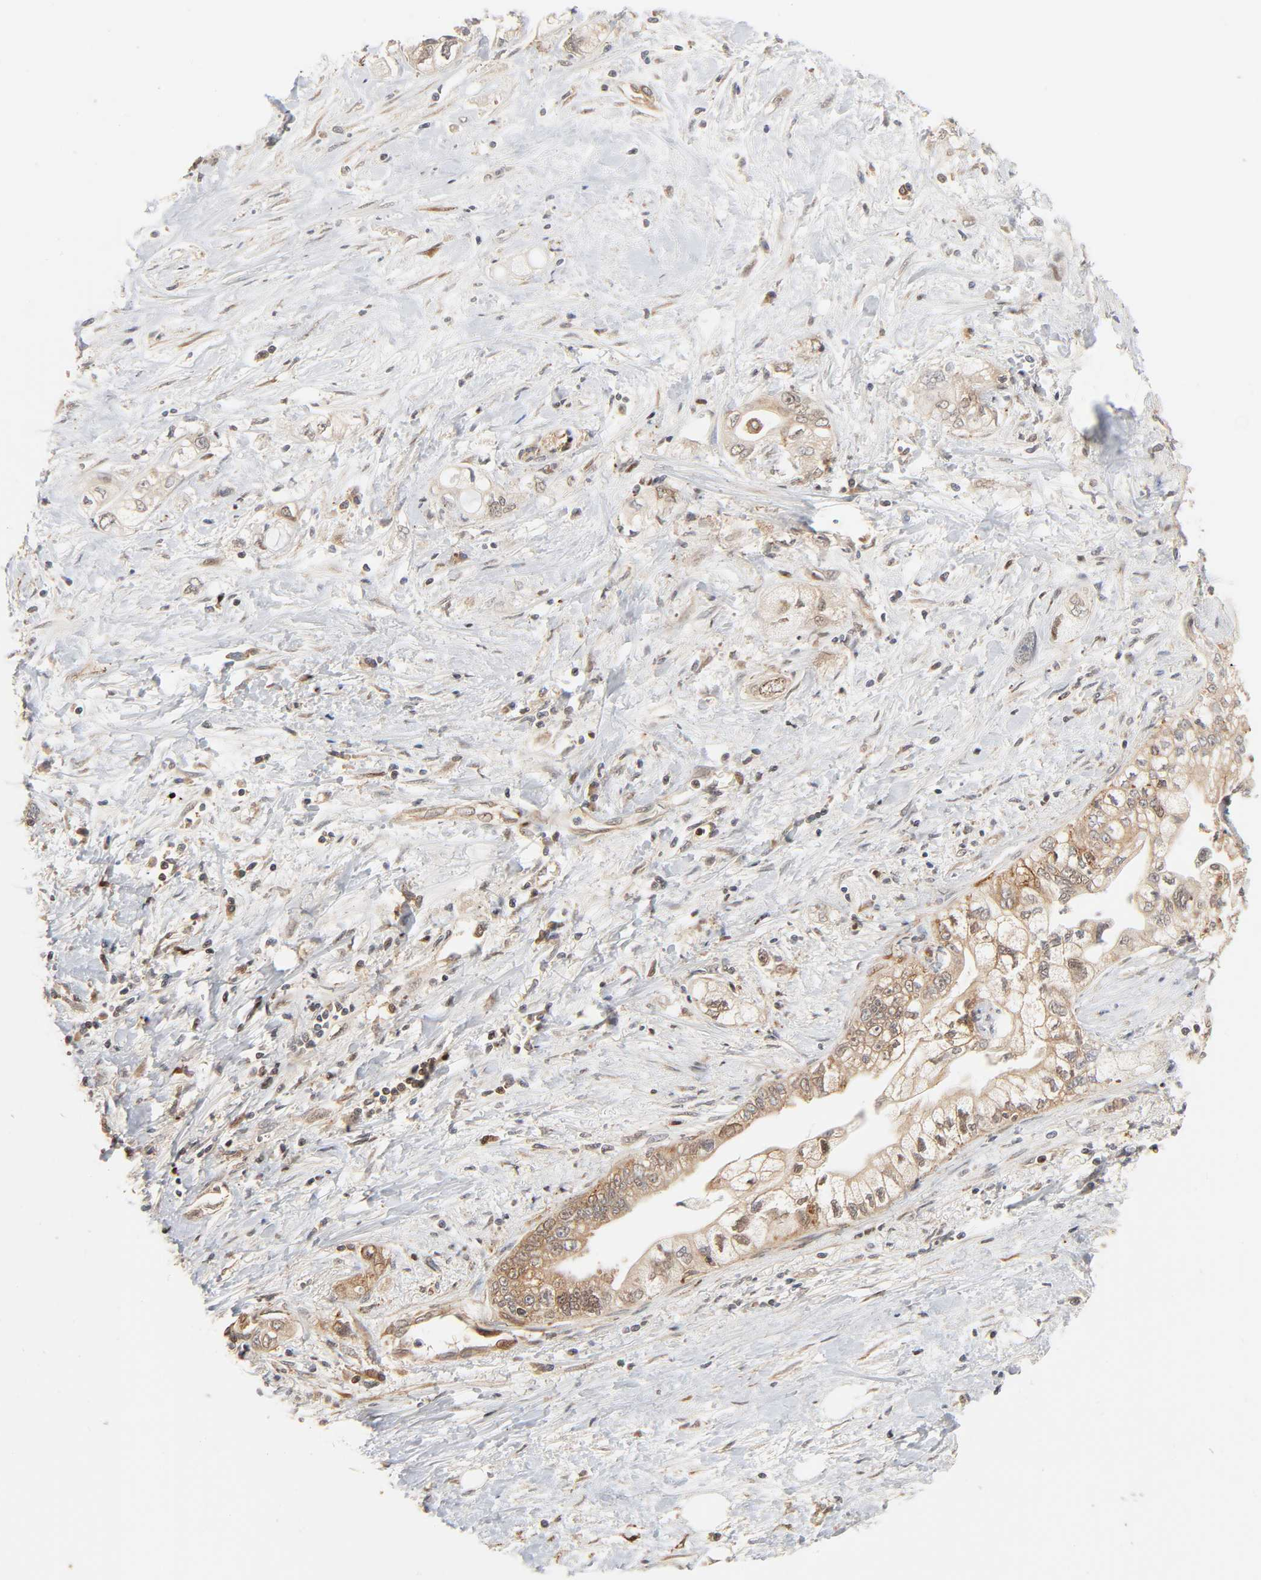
{"staining": {"intensity": "moderate", "quantity": ">75%", "location": "cytoplasmic/membranous"}, "tissue": "pancreatic cancer", "cell_type": "Tumor cells", "image_type": "cancer", "snomed": [{"axis": "morphology", "description": "Adenocarcinoma, NOS"}, {"axis": "topography", "description": "Pancreas"}], "caption": "Protein staining of pancreatic cancer (adenocarcinoma) tissue displays moderate cytoplasmic/membranous staining in about >75% of tumor cells.", "gene": "NEMF", "patient": {"sex": "male", "age": 70}}